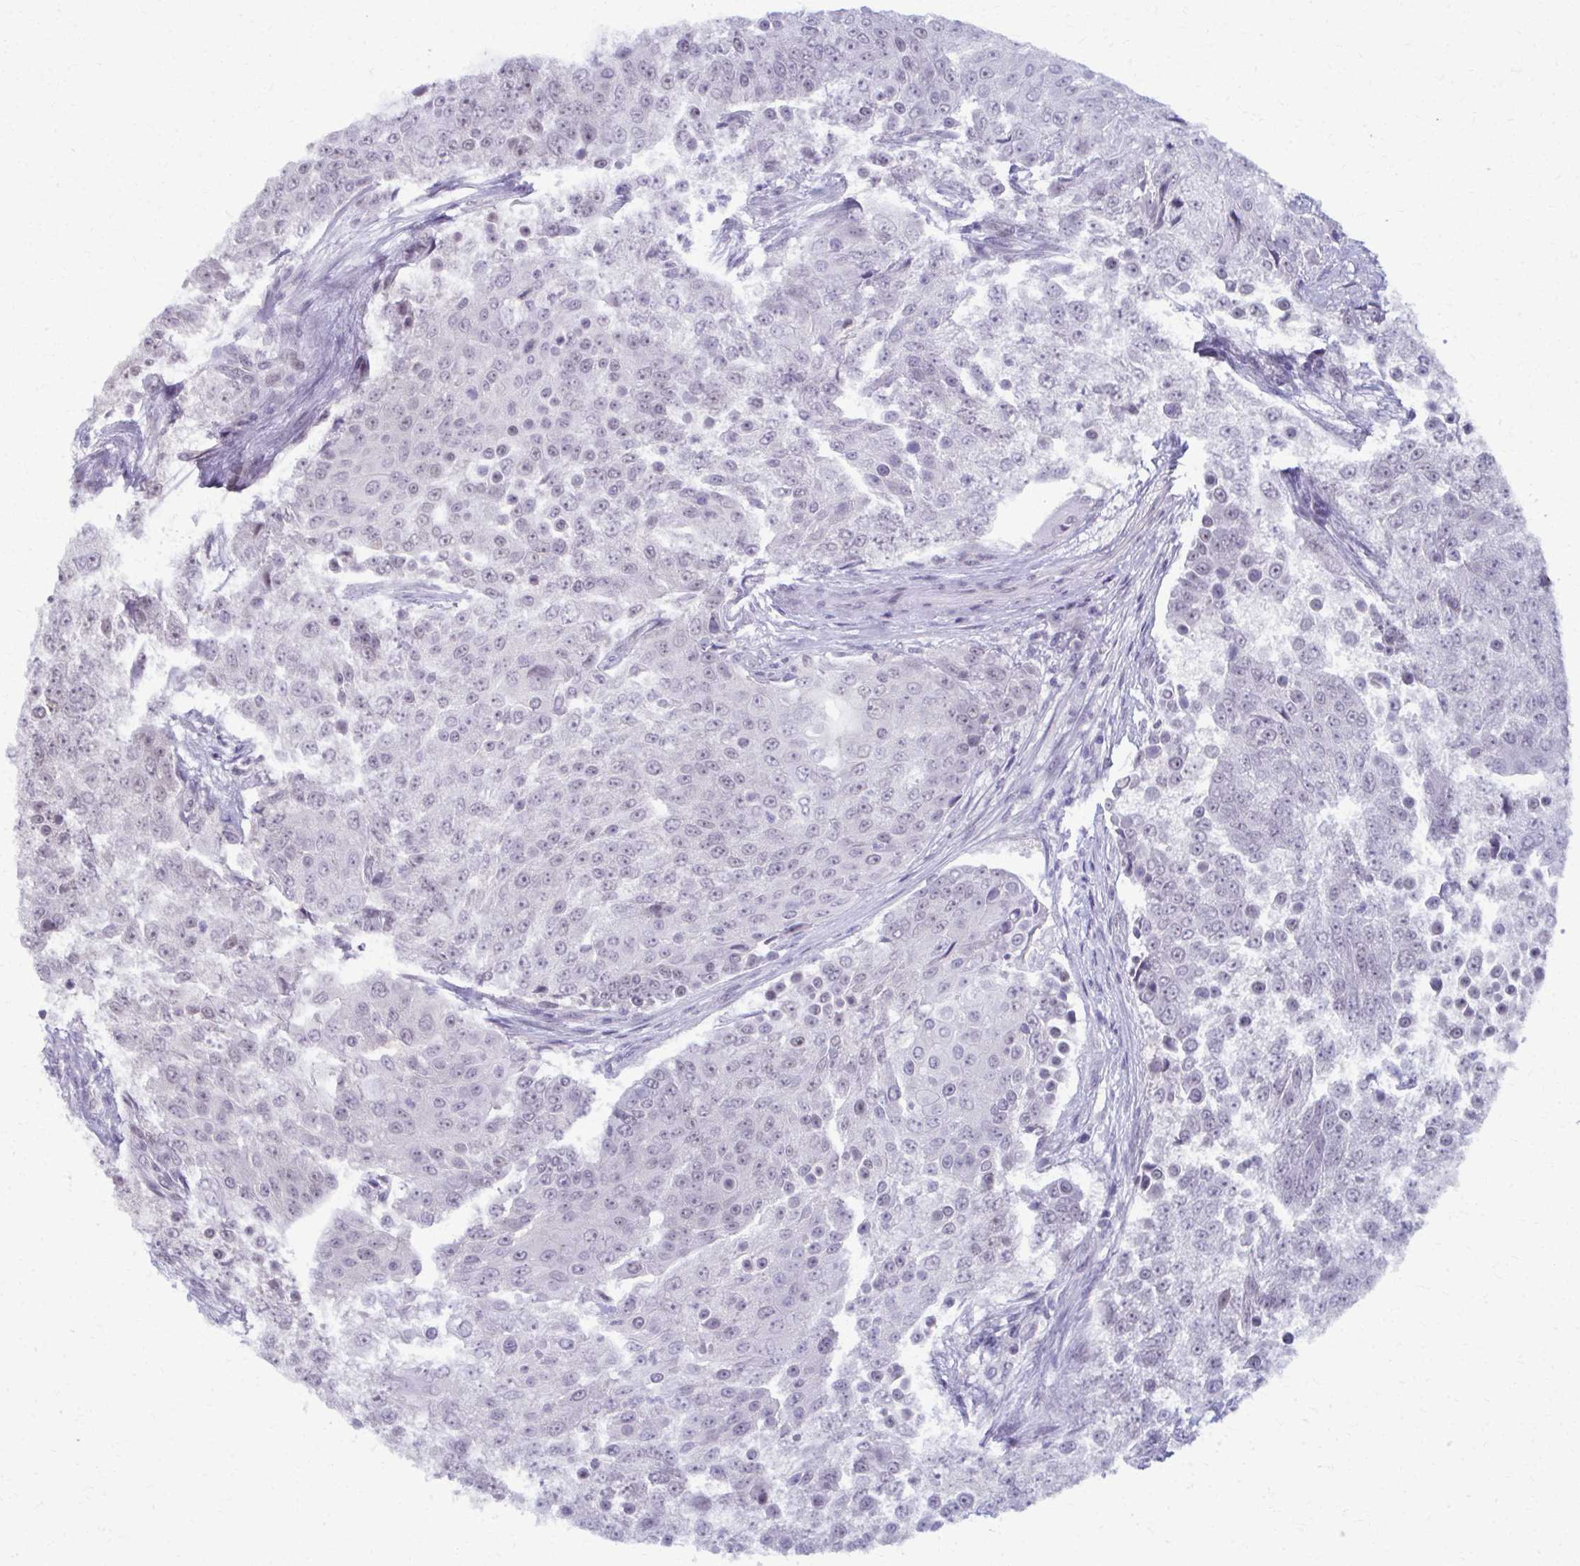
{"staining": {"intensity": "negative", "quantity": "none", "location": "none"}, "tissue": "urothelial cancer", "cell_type": "Tumor cells", "image_type": "cancer", "snomed": [{"axis": "morphology", "description": "Urothelial carcinoma, High grade"}, {"axis": "topography", "description": "Urinary bladder"}], "caption": "High power microscopy histopathology image of an IHC image of high-grade urothelial carcinoma, revealing no significant expression in tumor cells.", "gene": "MAF1", "patient": {"sex": "female", "age": 63}}